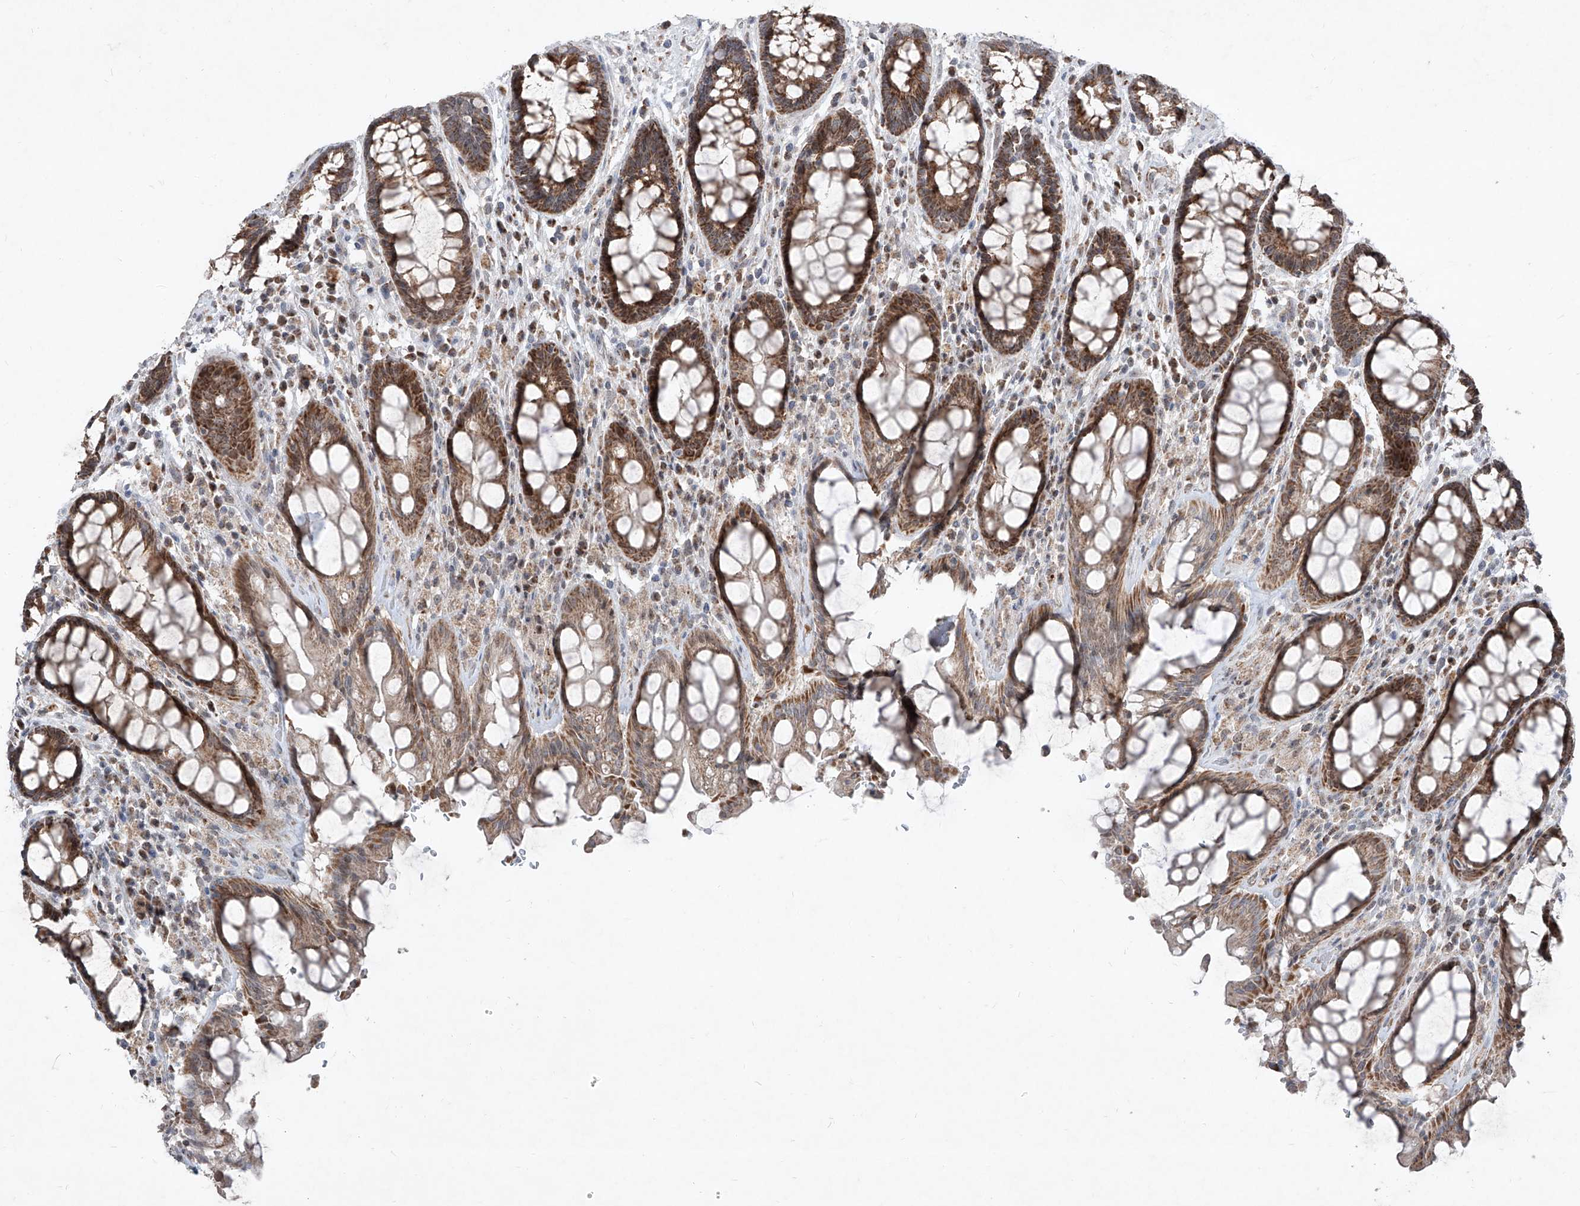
{"staining": {"intensity": "strong", "quantity": ">75%", "location": "cytoplasmic/membranous"}, "tissue": "rectum", "cell_type": "Glandular cells", "image_type": "normal", "snomed": [{"axis": "morphology", "description": "Normal tissue, NOS"}, {"axis": "topography", "description": "Rectum"}], "caption": "Immunohistochemistry histopathology image of benign human rectum stained for a protein (brown), which demonstrates high levels of strong cytoplasmic/membranous positivity in approximately >75% of glandular cells.", "gene": "NDUFB3", "patient": {"sex": "male", "age": 64}}